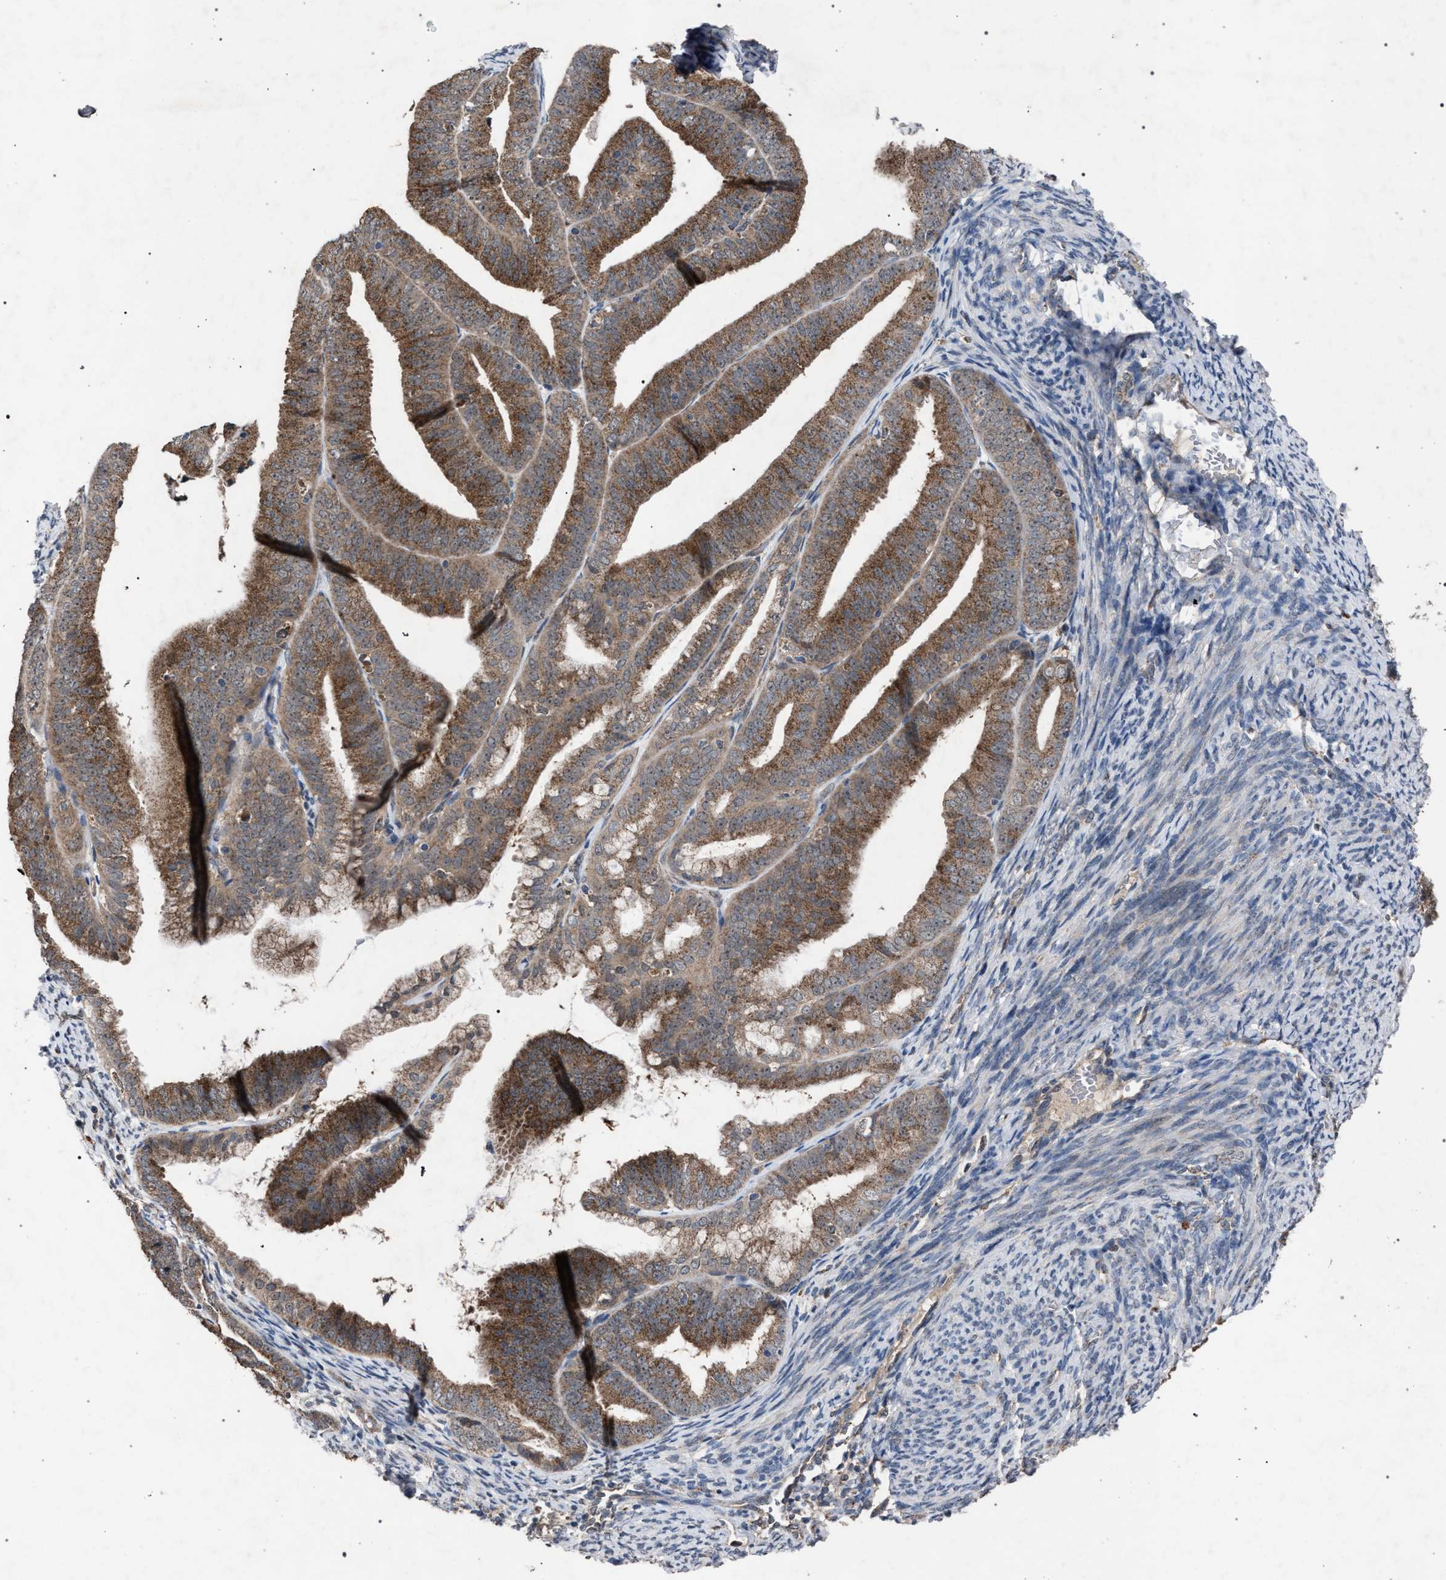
{"staining": {"intensity": "moderate", "quantity": ">75%", "location": "cytoplasmic/membranous"}, "tissue": "endometrial cancer", "cell_type": "Tumor cells", "image_type": "cancer", "snomed": [{"axis": "morphology", "description": "Adenocarcinoma, NOS"}, {"axis": "topography", "description": "Endometrium"}], "caption": "An image of human endometrial adenocarcinoma stained for a protein reveals moderate cytoplasmic/membranous brown staining in tumor cells.", "gene": "HSD17B4", "patient": {"sex": "female", "age": 63}}